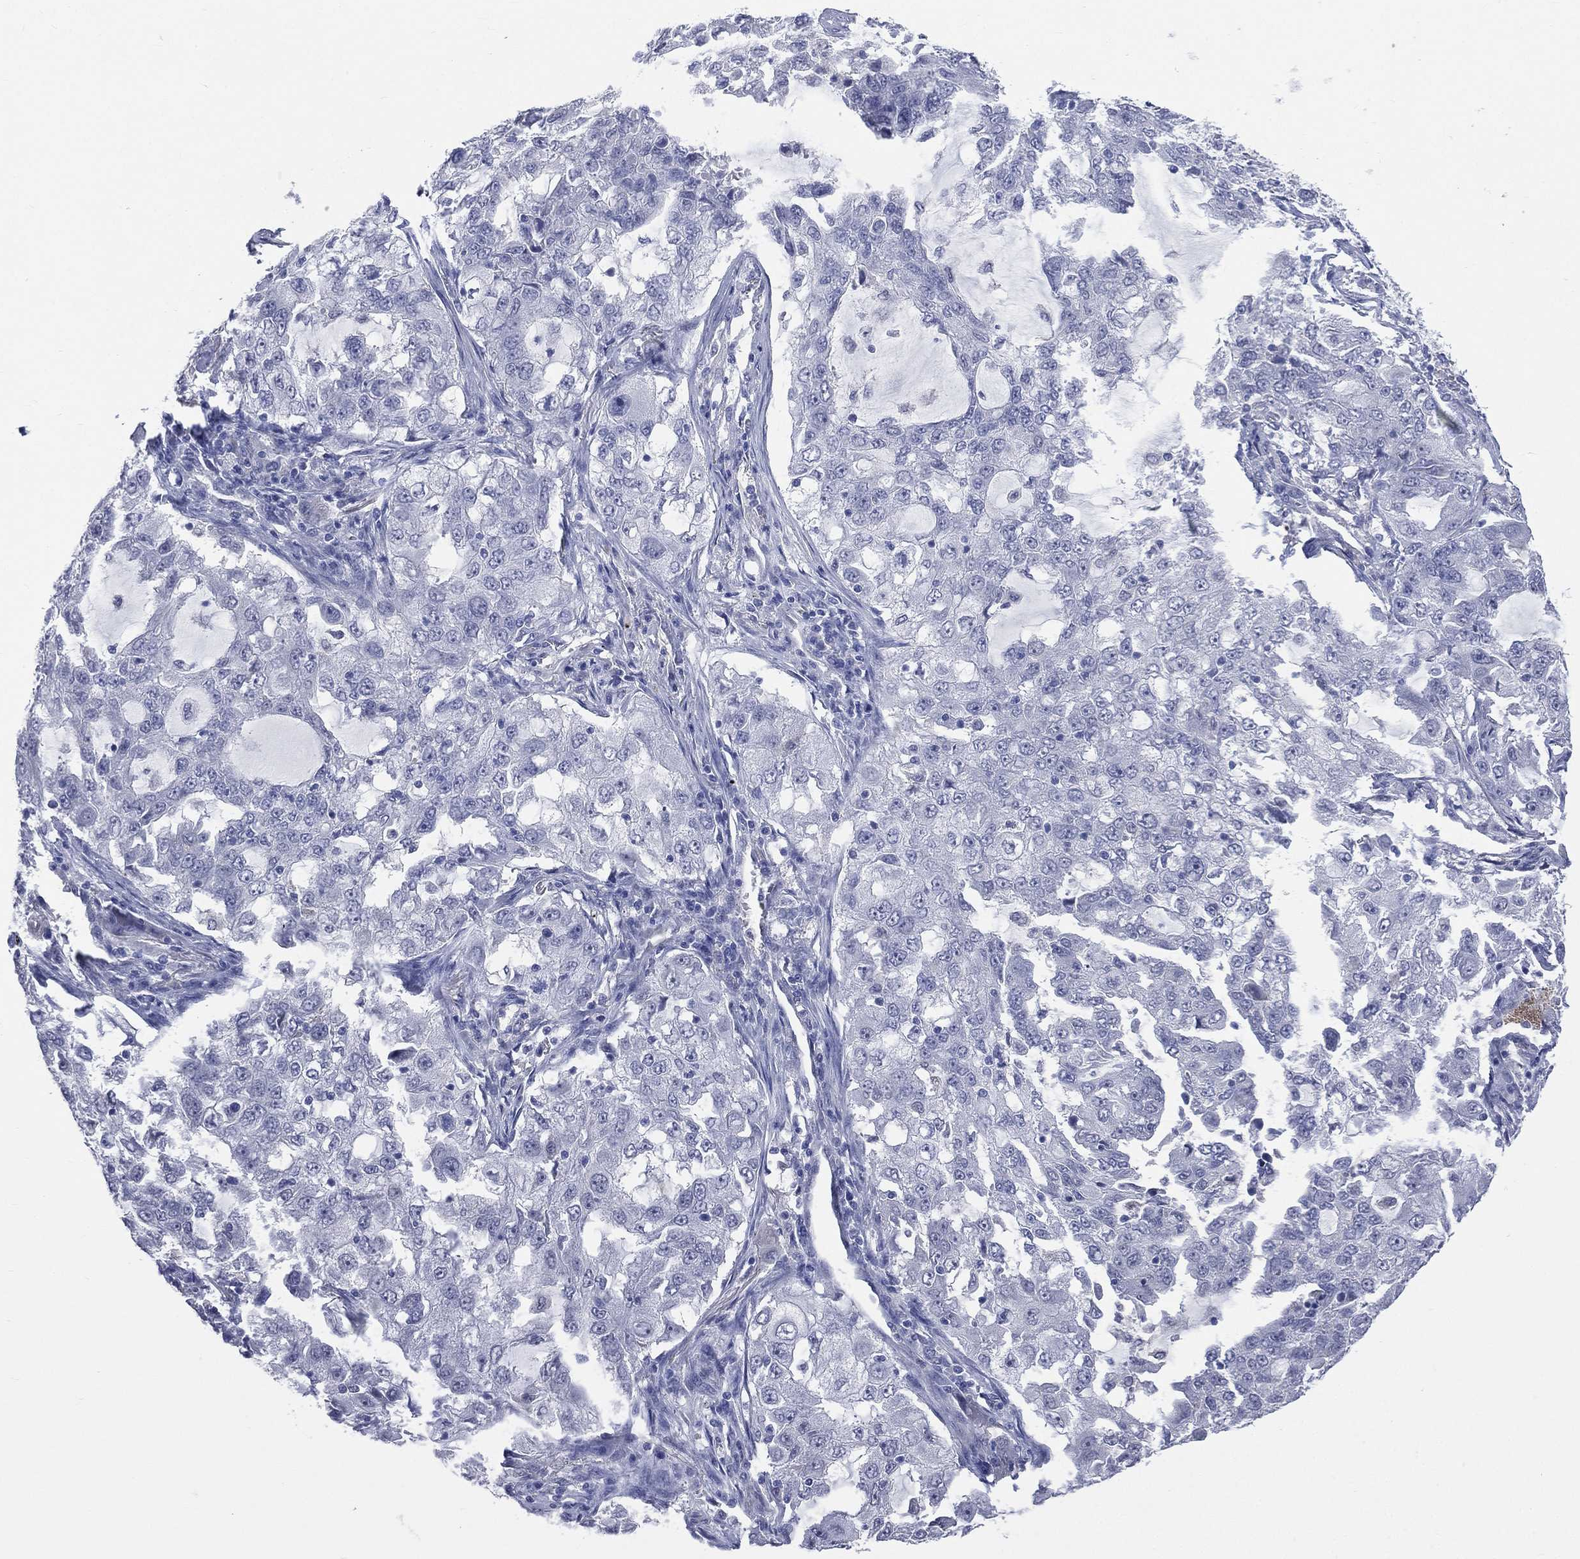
{"staining": {"intensity": "negative", "quantity": "none", "location": "none"}, "tissue": "lung cancer", "cell_type": "Tumor cells", "image_type": "cancer", "snomed": [{"axis": "morphology", "description": "Adenocarcinoma, NOS"}, {"axis": "topography", "description": "Lung"}], "caption": "A histopathology image of human lung cancer (adenocarcinoma) is negative for staining in tumor cells.", "gene": "AKAP3", "patient": {"sex": "female", "age": 61}}